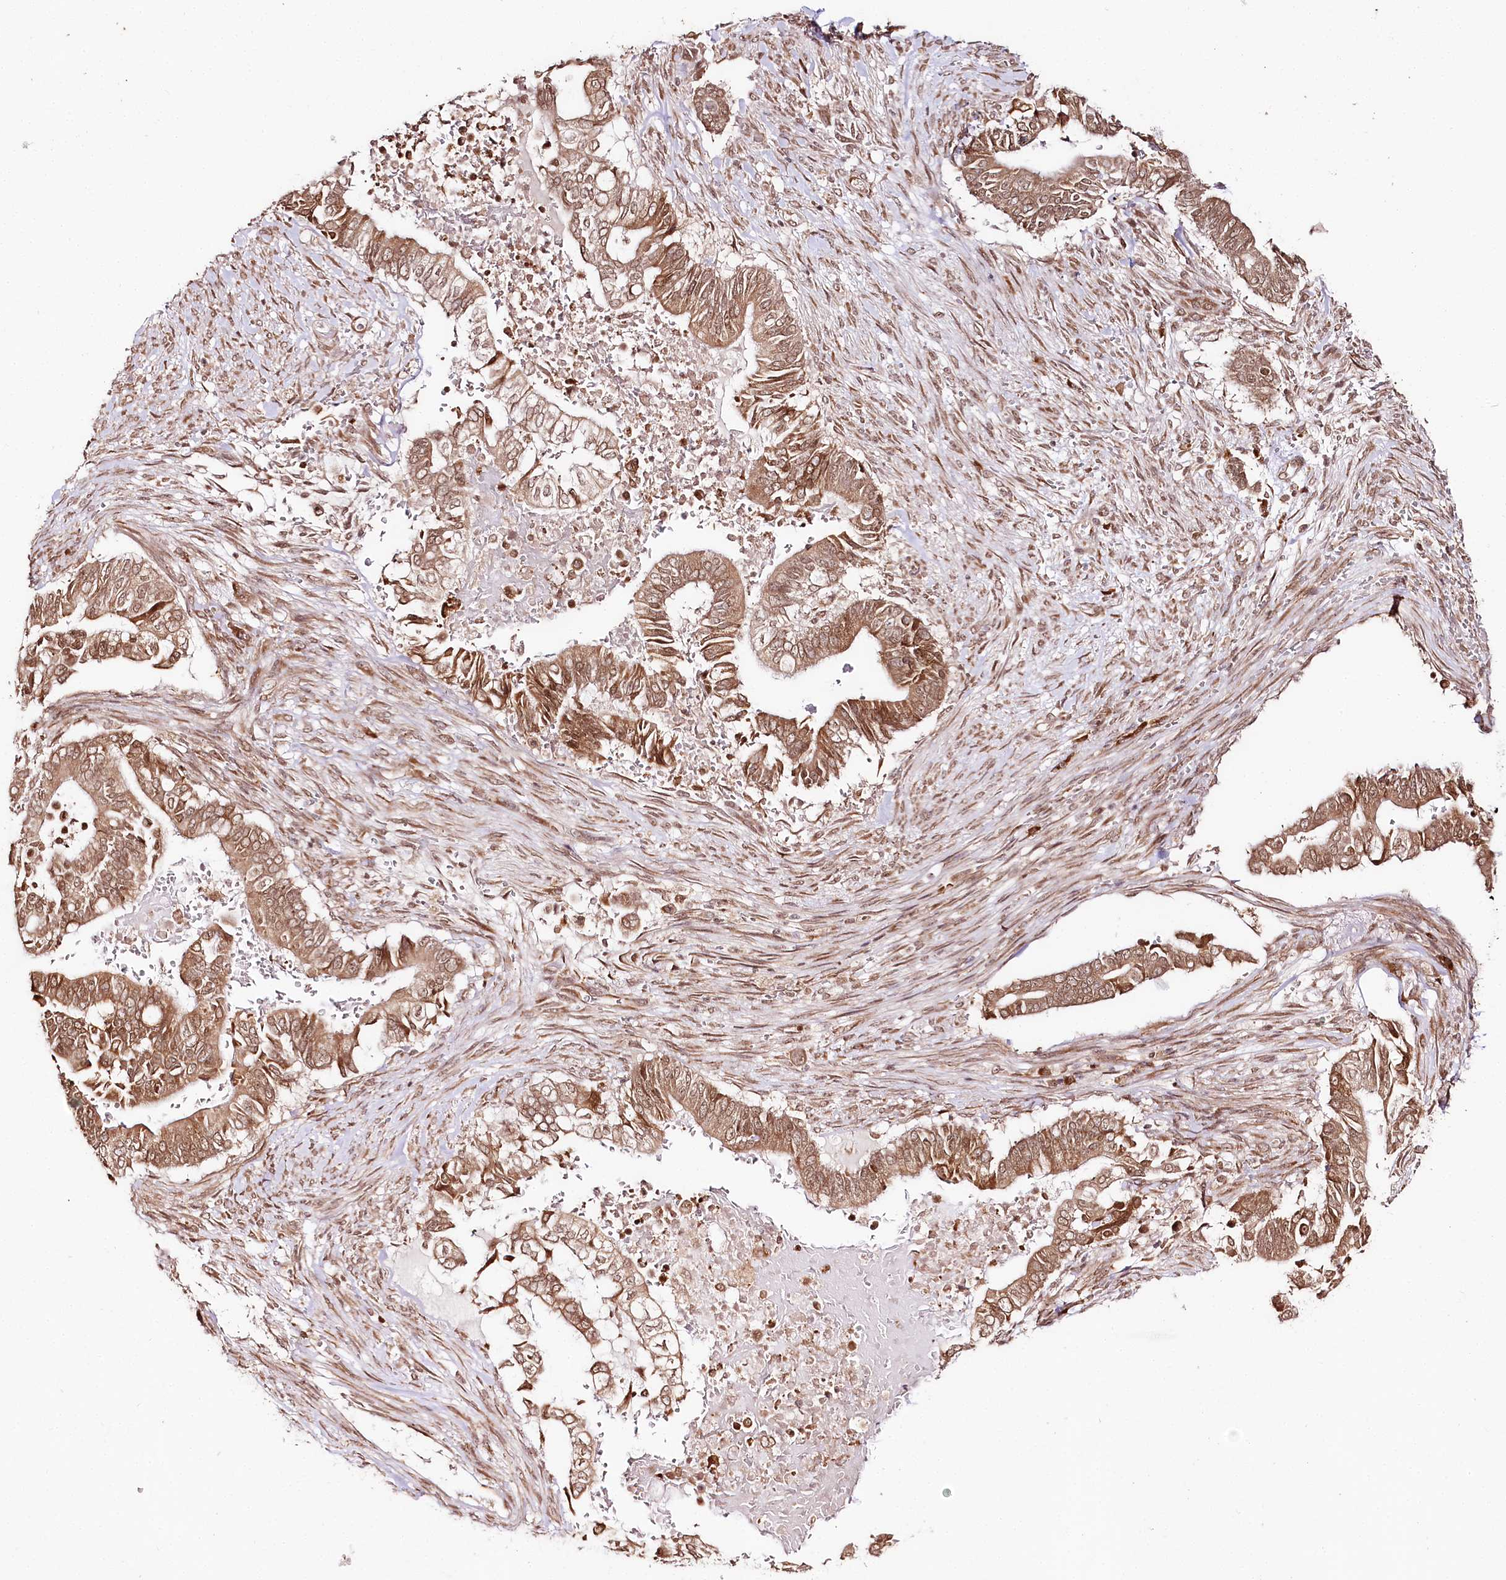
{"staining": {"intensity": "moderate", "quantity": ">75%", "location": "cytoplasmic/membranous,nuclear"}, "tissue": "pancreatic cancer", "cell_type": "Tumor cells", "image_type": "cancer", "snomed": [{"axis": "morphology", "description": "Adenocarcinoma, NOS"}, {"axis": "topography", "description": "Pancreas"}], "caption": "Immunohistochemistry (IHC) histopathology image of neoplastic tissue: pancreatic cancer (adenocarcinoma) stained using IHC exhibits medium levels of moderate protein expression localized specifically in the cytoplasmic/membranous and nuclear of tumor cells, appearing as a cytoplasmic/membranous and nuclear brown color.", "gene": "ENSG00000144785", "patient": {"sex": "male", "age": 68}}